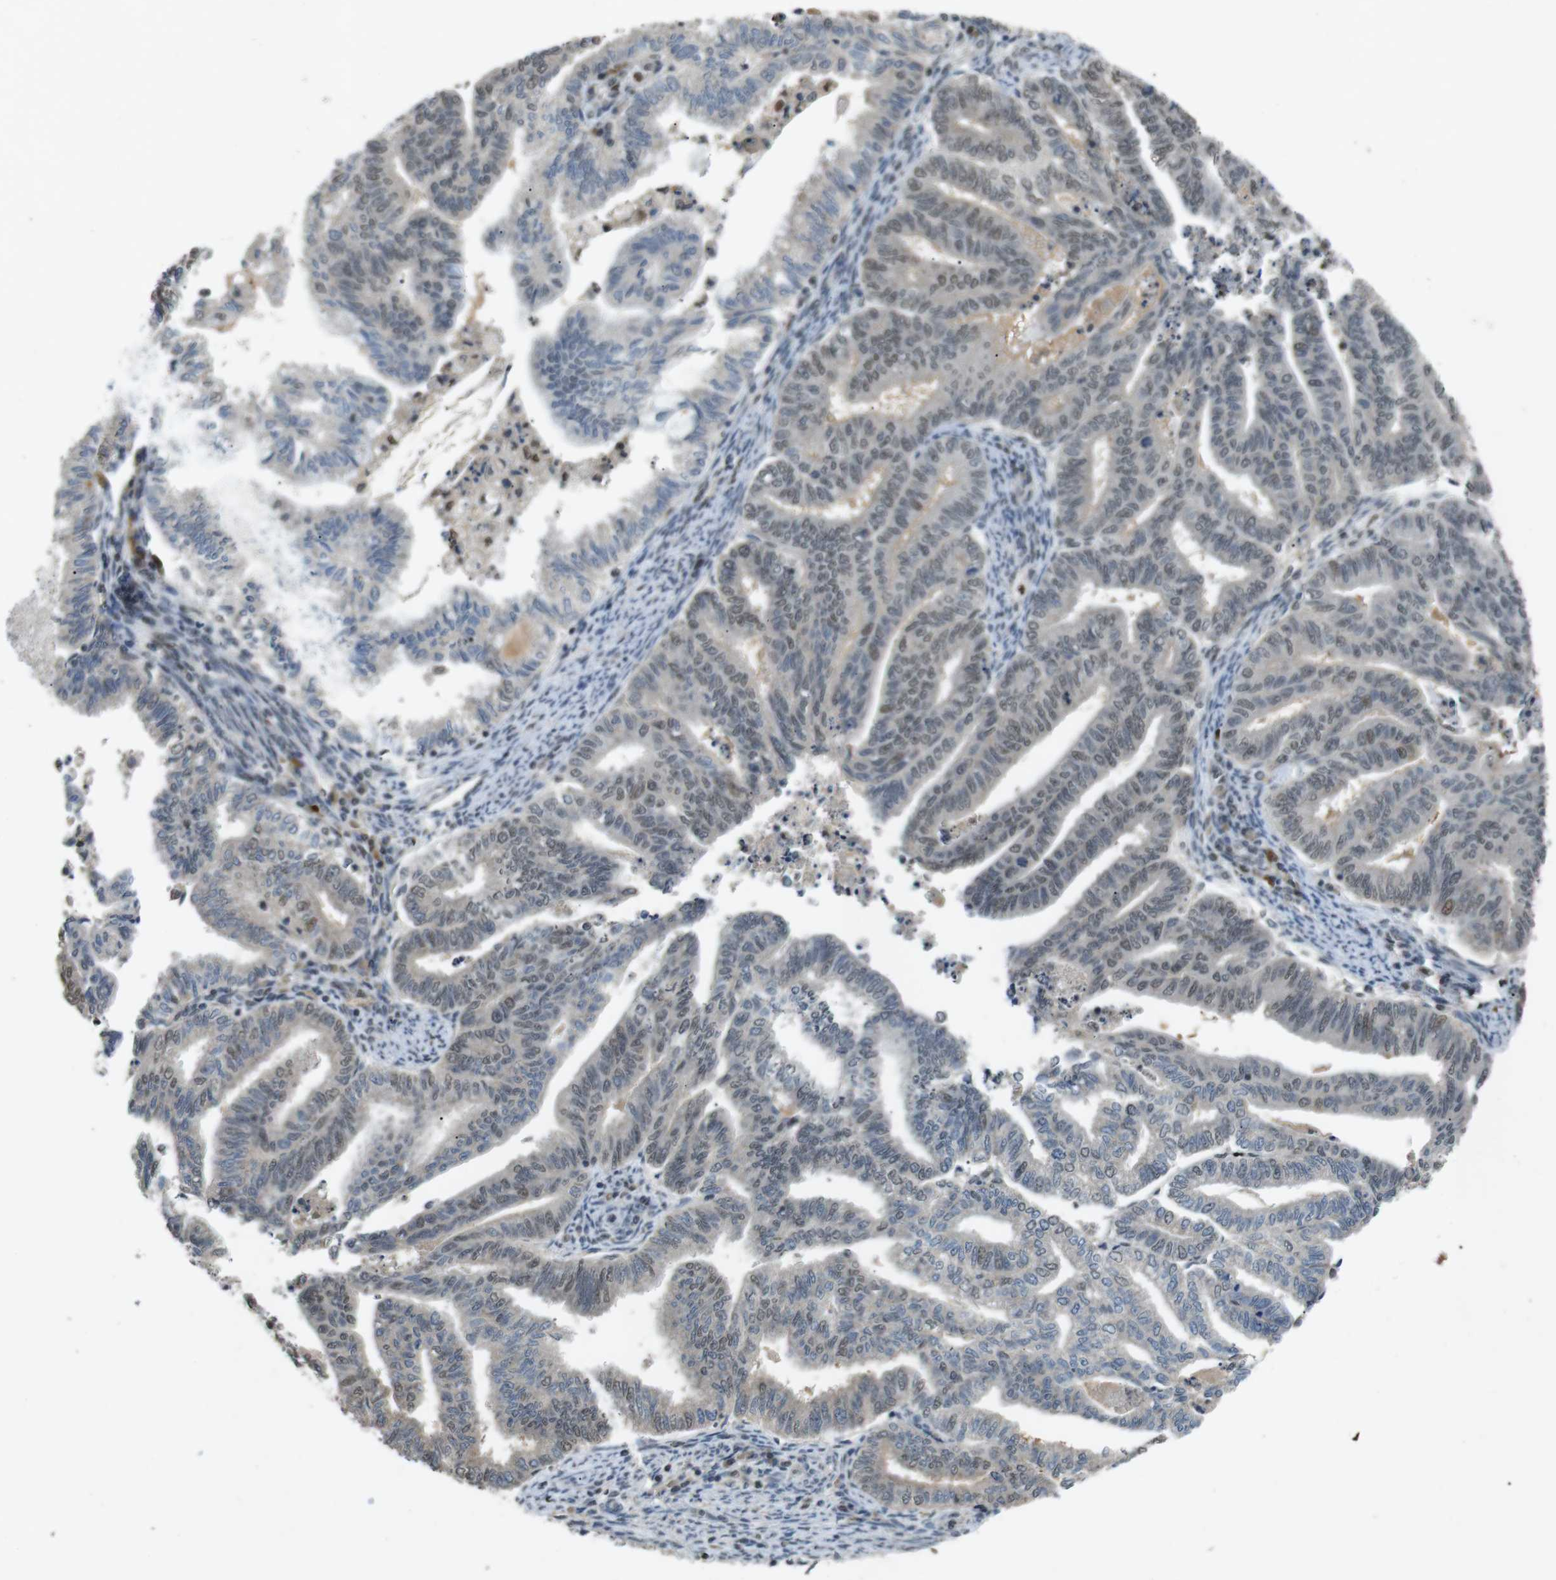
{"staining": {"intensity": "weak", "quantity": "25%-75%", "location": "nuclear"}, "tissue": "endometrial cancer", "cell_type": "Tumor cells", "image_type": "cancer", "snomed": [{"axis": "morphology", "description": "Adenocarcinoma, NOS"}, {"axis": "topography", "description": "Endometrium"}], "caption": "Immunohistochemistry micrograph of human adenocarcinoma (endometrial) stained for a protein (brown), which displays low levels of weak nuclear staining in about 25%-75% of tumor cells.", "gene": "ORAI3", "patient": {"sex": "female", "age": 79}}